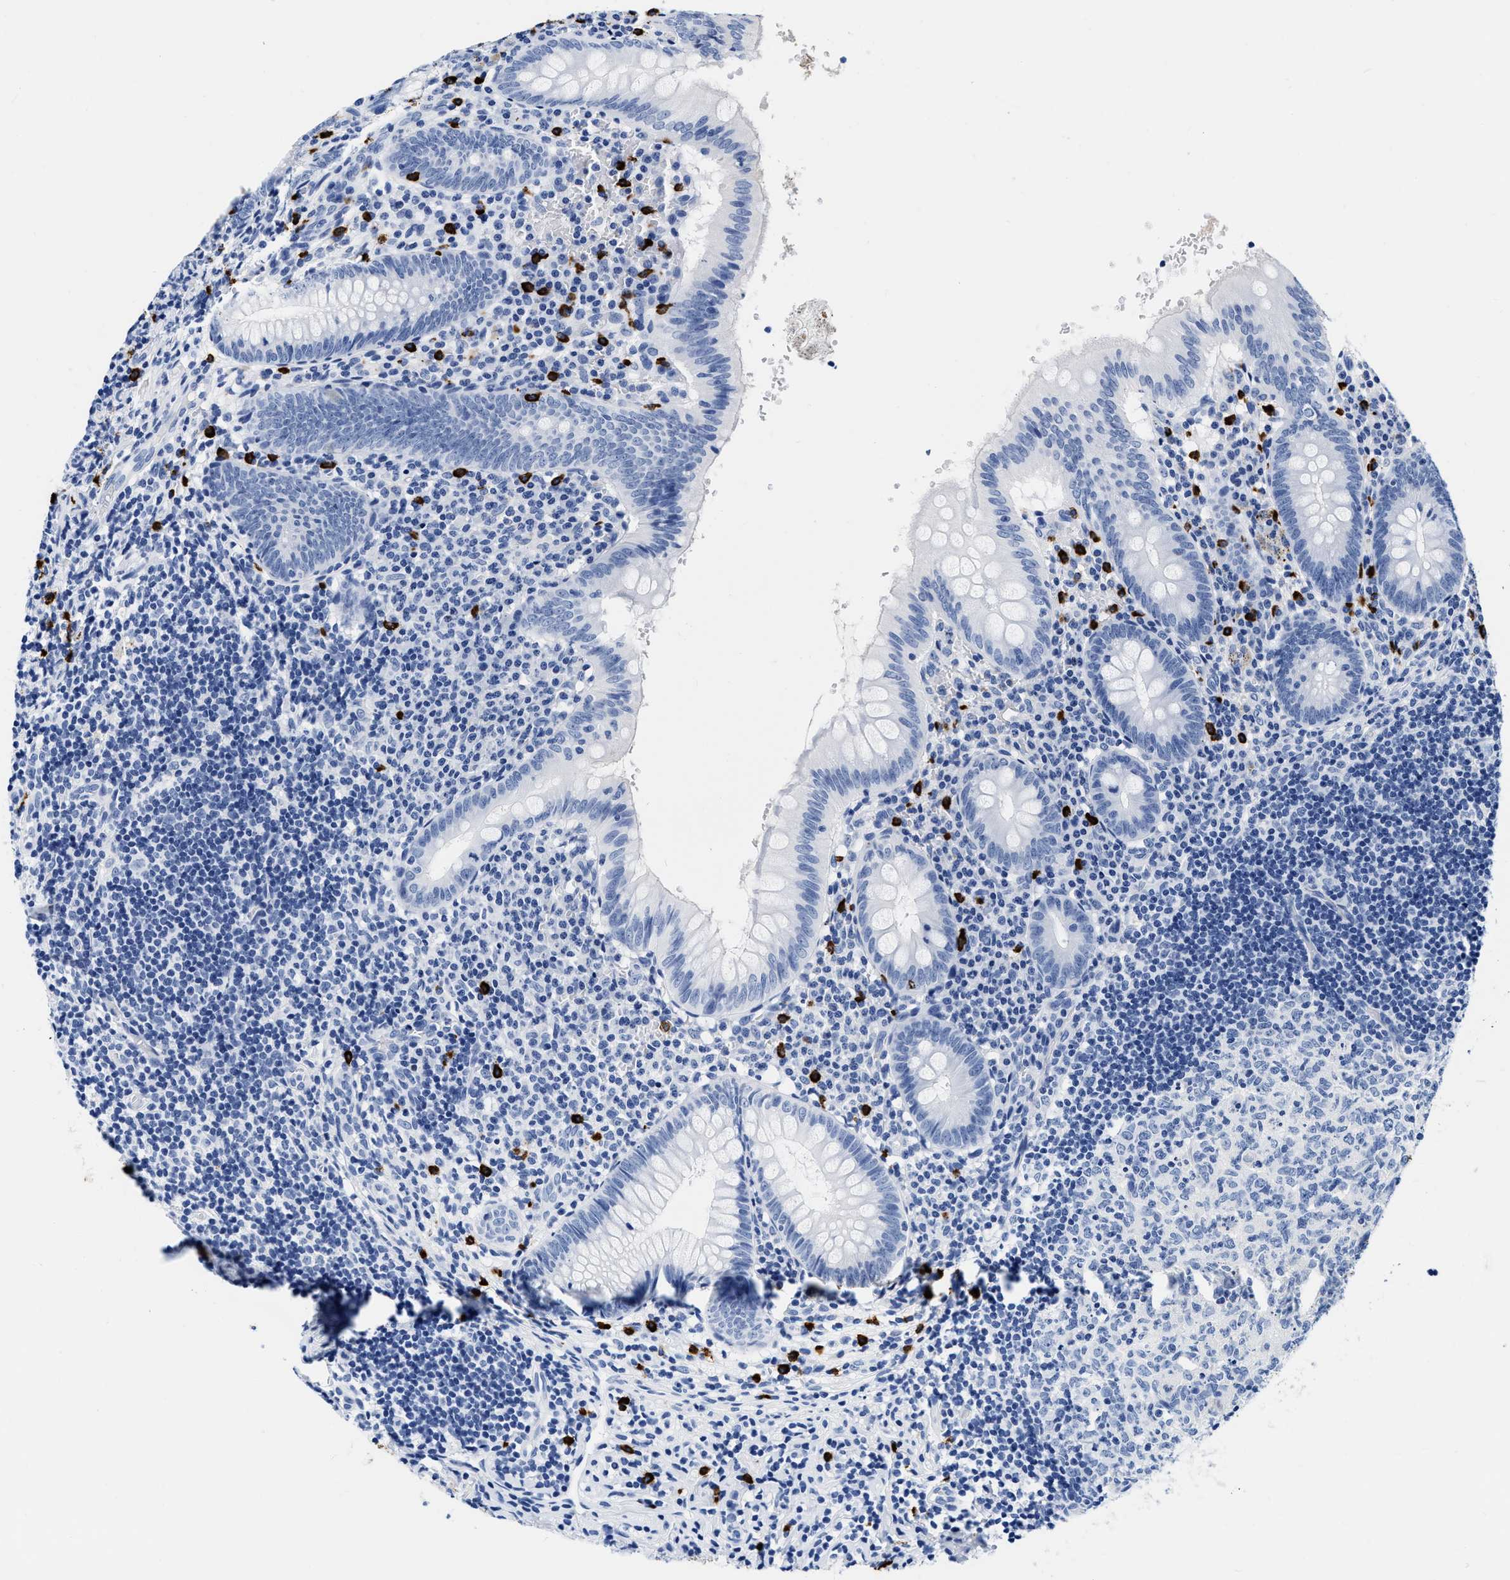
{"staining": {"intensity": "negative", "quantity": "none", "location": "none"}, "tissue": "appendix", "cell_type": "Glandular cells", "image_type": "normal", "snomed": [{"axis": "morphology", "description": "Normal tissue, NOS"}, {"axis": "topography", "description": "Appendix"}], "caption": "IHC of unremarkable appendix displays no positivity in glandular cells.", "gene": "CER1", "patient": {"sex": "male", "age": 8}}